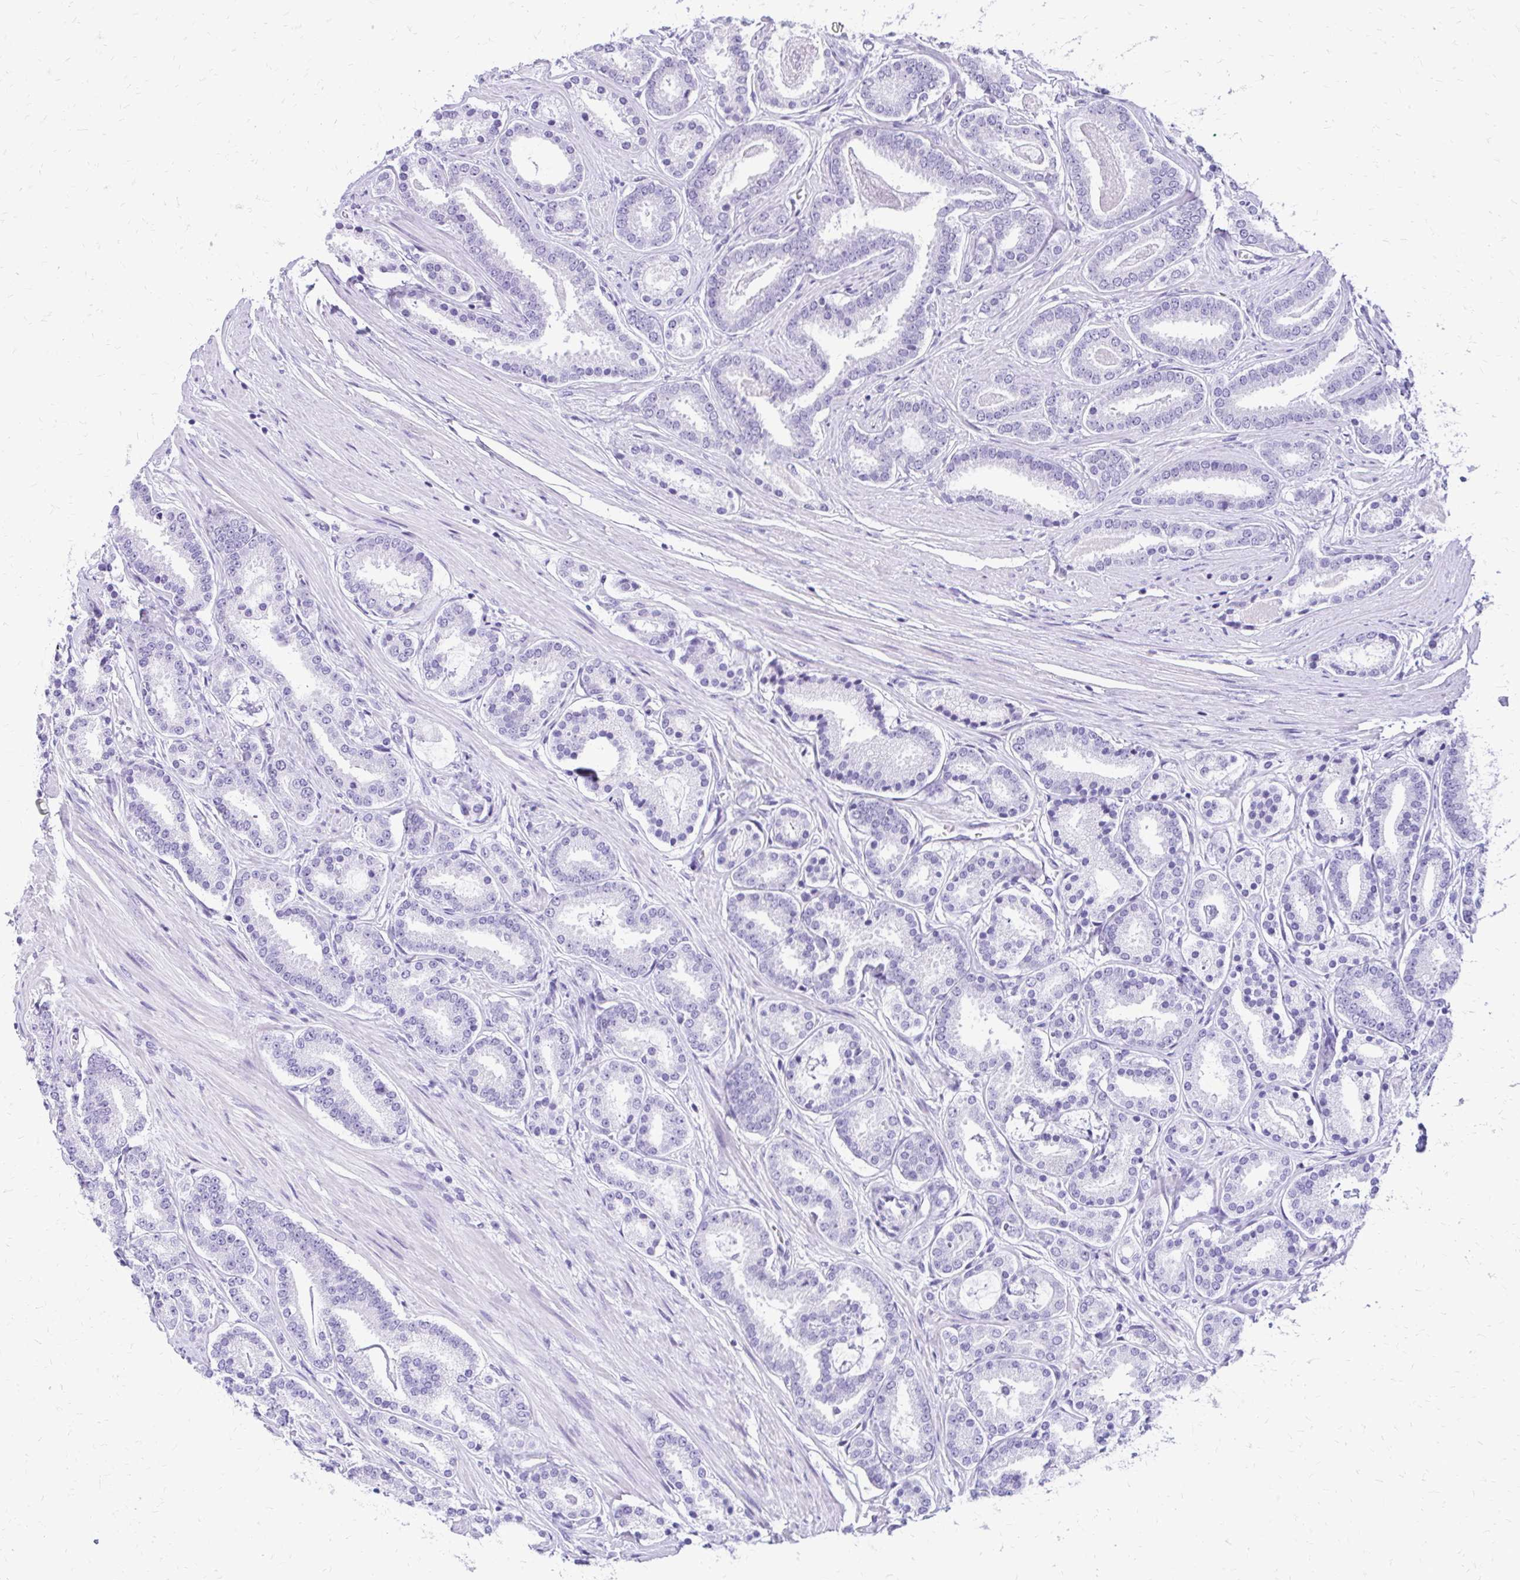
{"staining": {"intensity": "negative", "quantity": "none", "location": "none"}, "tissue": "prostate cancer", "cell_type": "Tumor cells", "image_type": "cancer", "snomed": [{"axis": "morphology", "description": "Adenocarcinoma, High grade"}, {"axis": "topography", "description": "Prostate"}], "caption": "Immunohistochemistry of human adenocarcinoma (high-grade) (prostate) displays no staining in tumor cells. Nuclei are stained in blue.", "gene": "SLC32A1", "patient": {"sex": "male", "age": 63}}